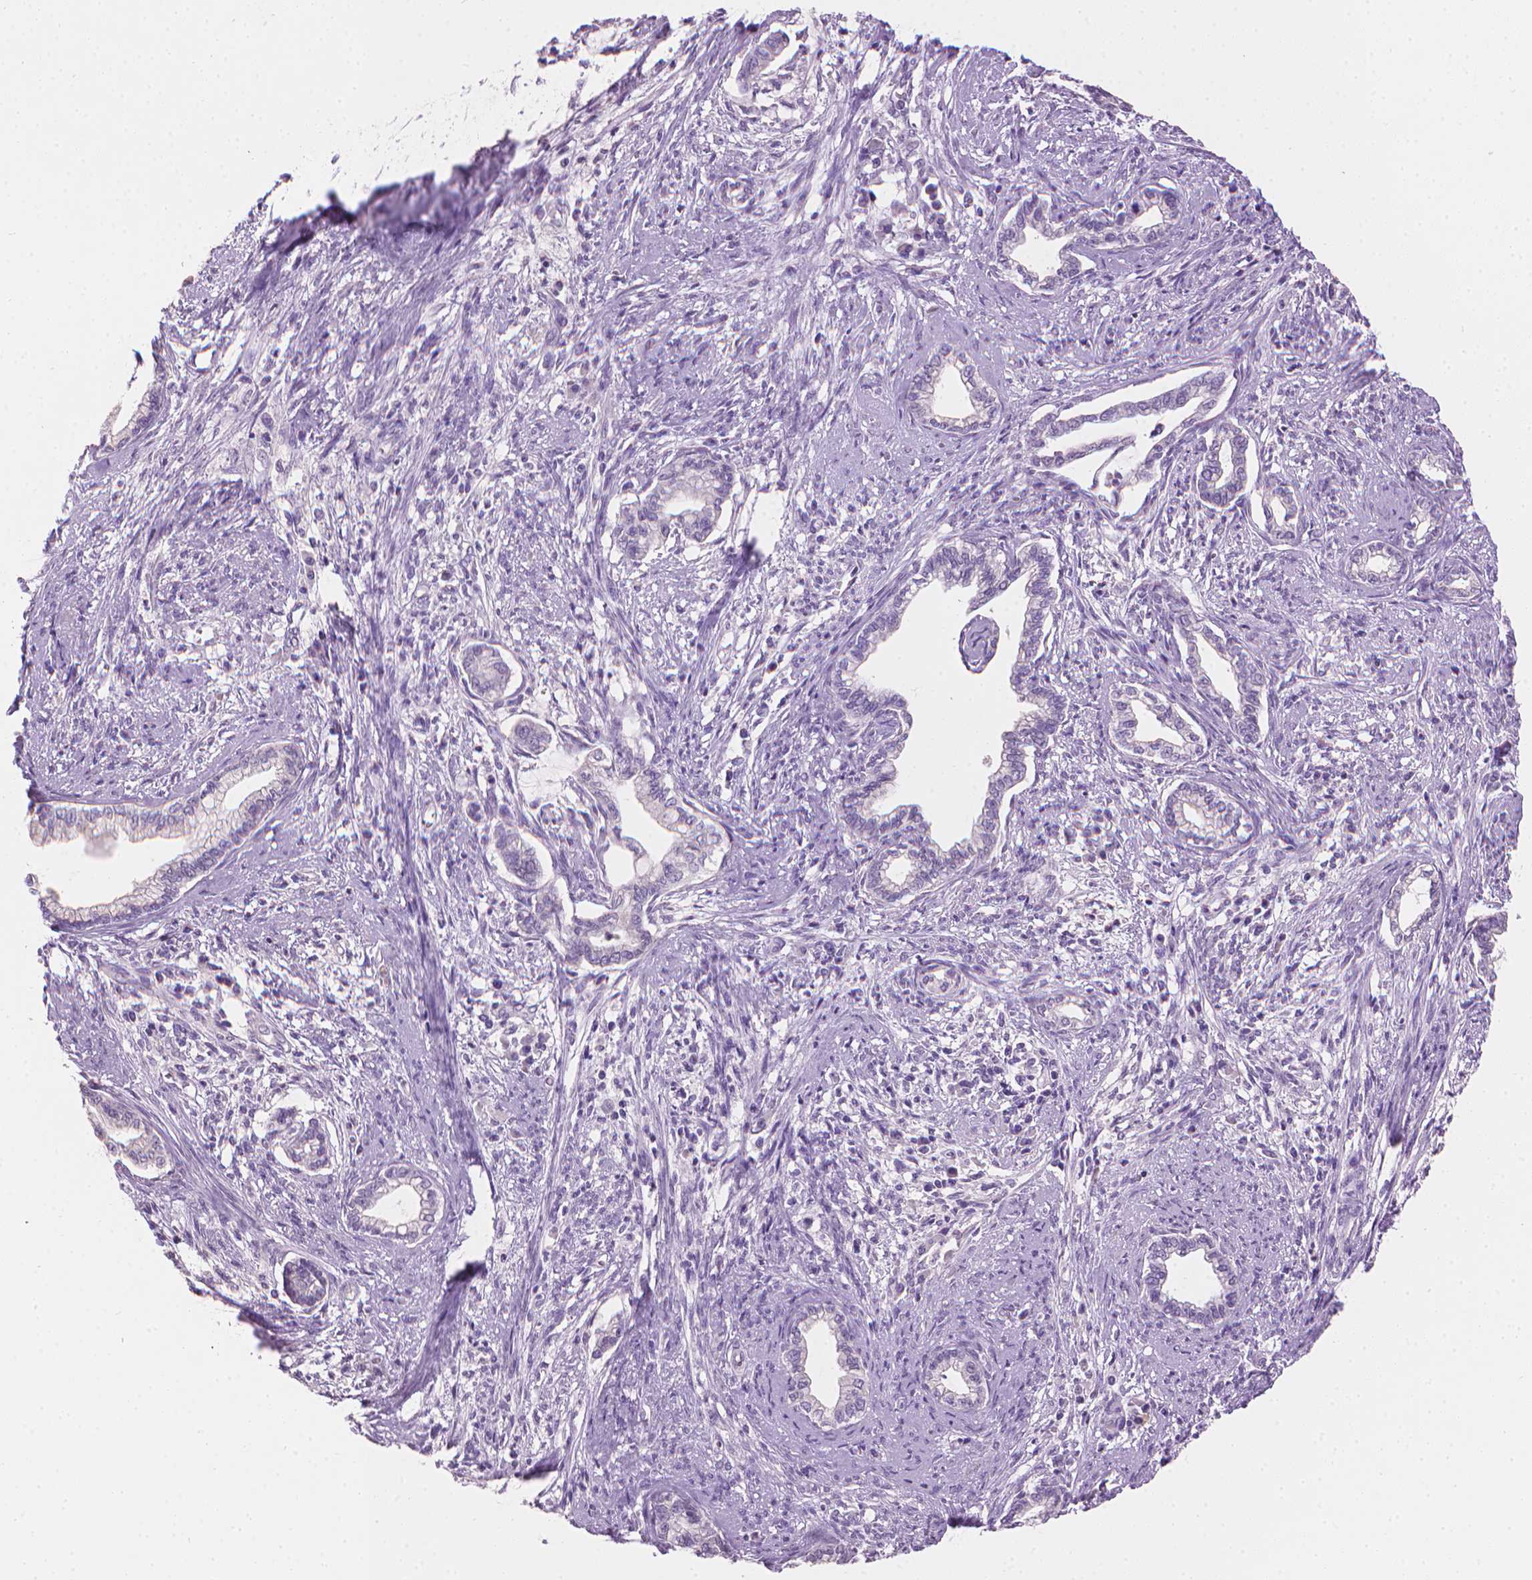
{"staining": {"intensity": "negative", "quantity": "none", "location": "none"}, "tissue": "cervical cancer", "cell_type": "Tumor cells", "image_type": "cancer", "snomed": [{"axis": "morphology", "description": "Adenocarcinoma, NOS"}, {"axis": "topography", "description": "Cervix"}], "caption": "Immunohistochemistry (IHC) photomicrograph of neoplastic tissue: cervical cancer stained with DAB (3,3'-diaminobenzidine) shows no significant protein expression in tumor cells.", "gene": "MLANA", "patient": {"sex": "female", "age": 62}}